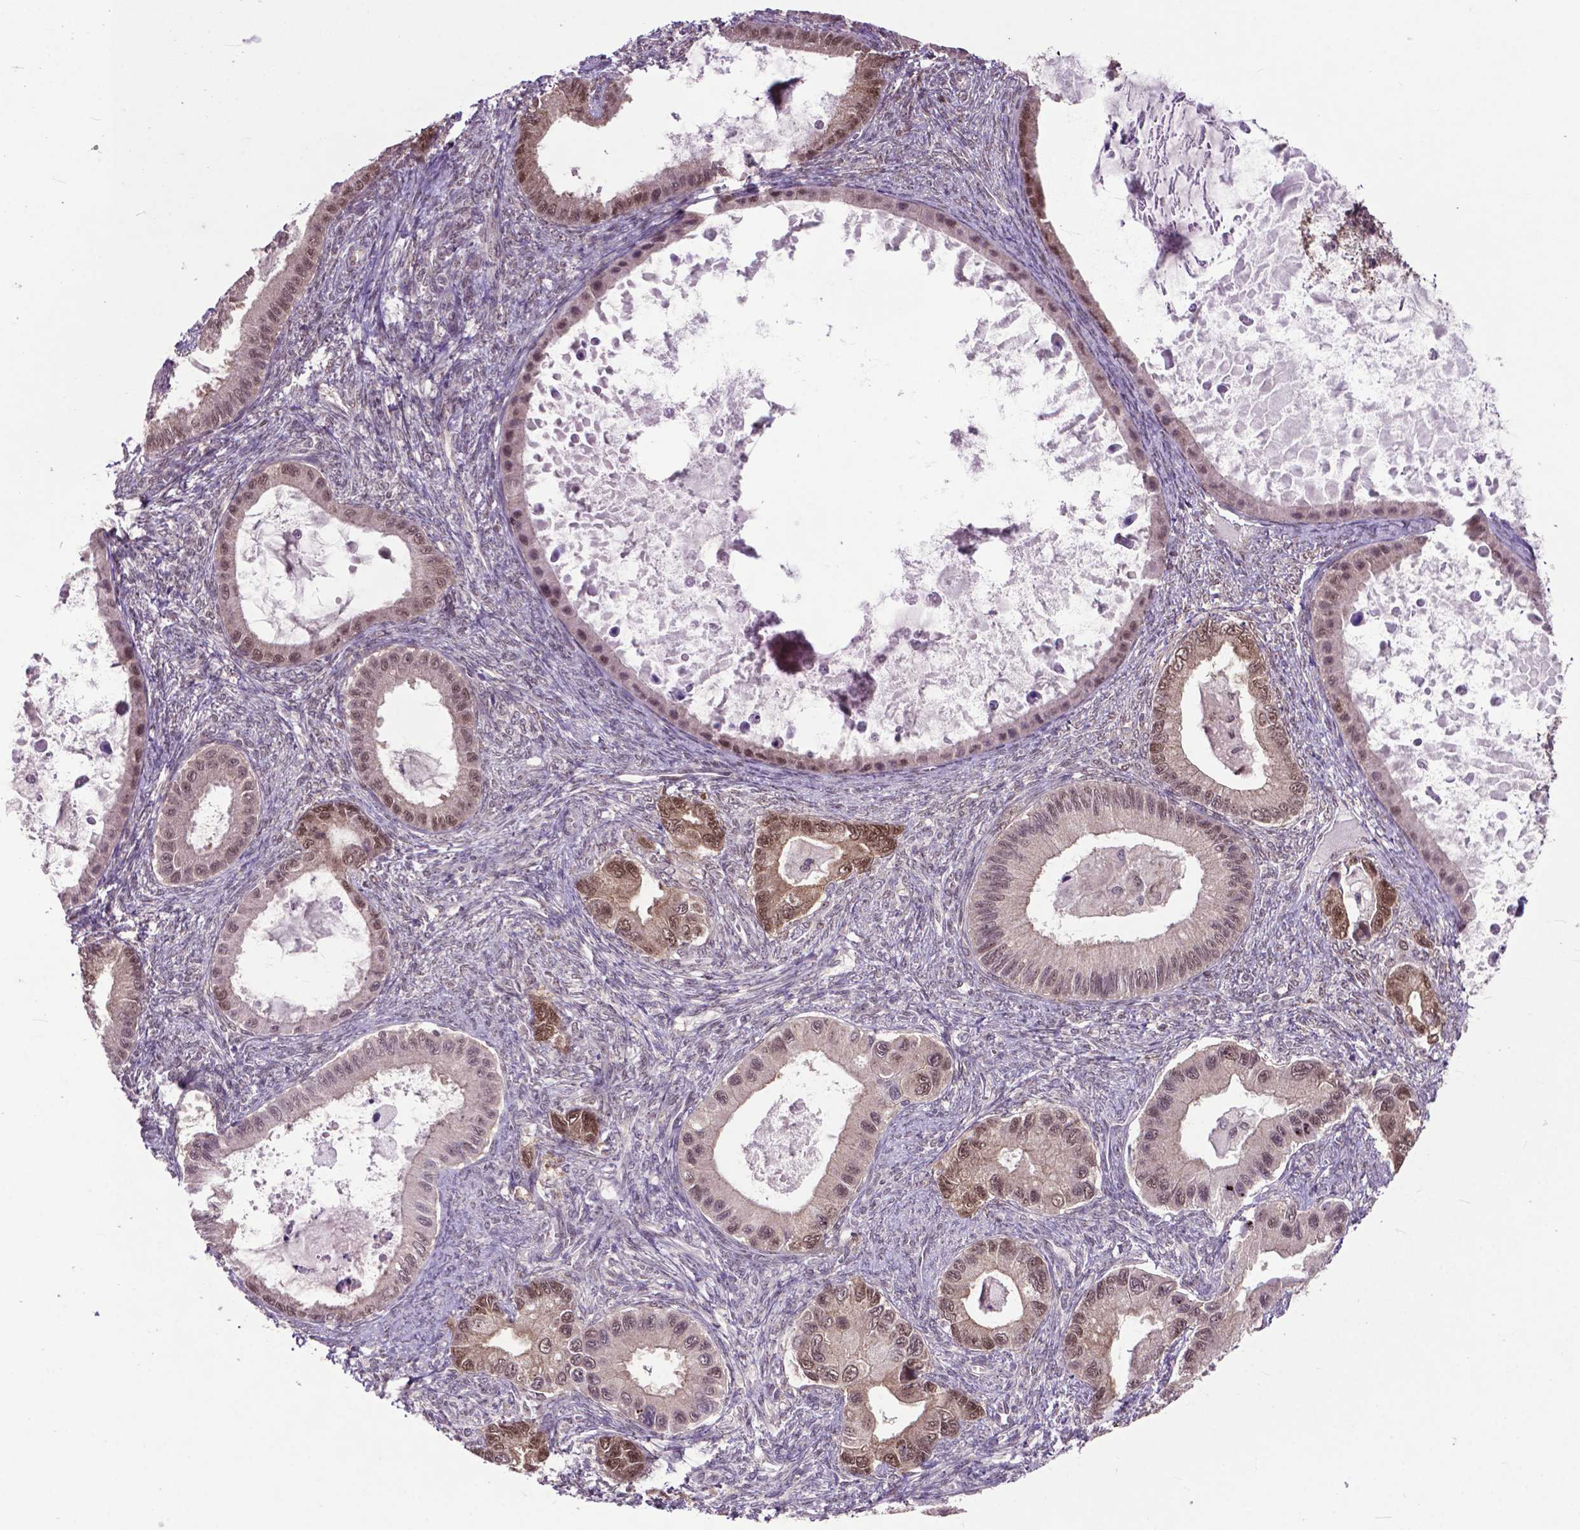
{"staining": {"intensity": "moderate", "quantity": "<25%", "location": "nuclear"}, "tissue": "ovarian cancer", "cell_type": "Tumor cells", "image_type": "cancer", "snomed": [{"axis": "morphology", "description": "Cystadenocarcinoma, mucinous, NOS"}, {"axis": "topography", "description": "Ovary"}], "caption": "An IHC image of neoplastic tissue is shown. Protein staining in brown highlights moderate nuclear positivity in ovarian cancer (mucinous cystadenocarcinoma) within tumor cells.", "gene": "FAF1", "patient": {"sex": "female", "age": 64}}